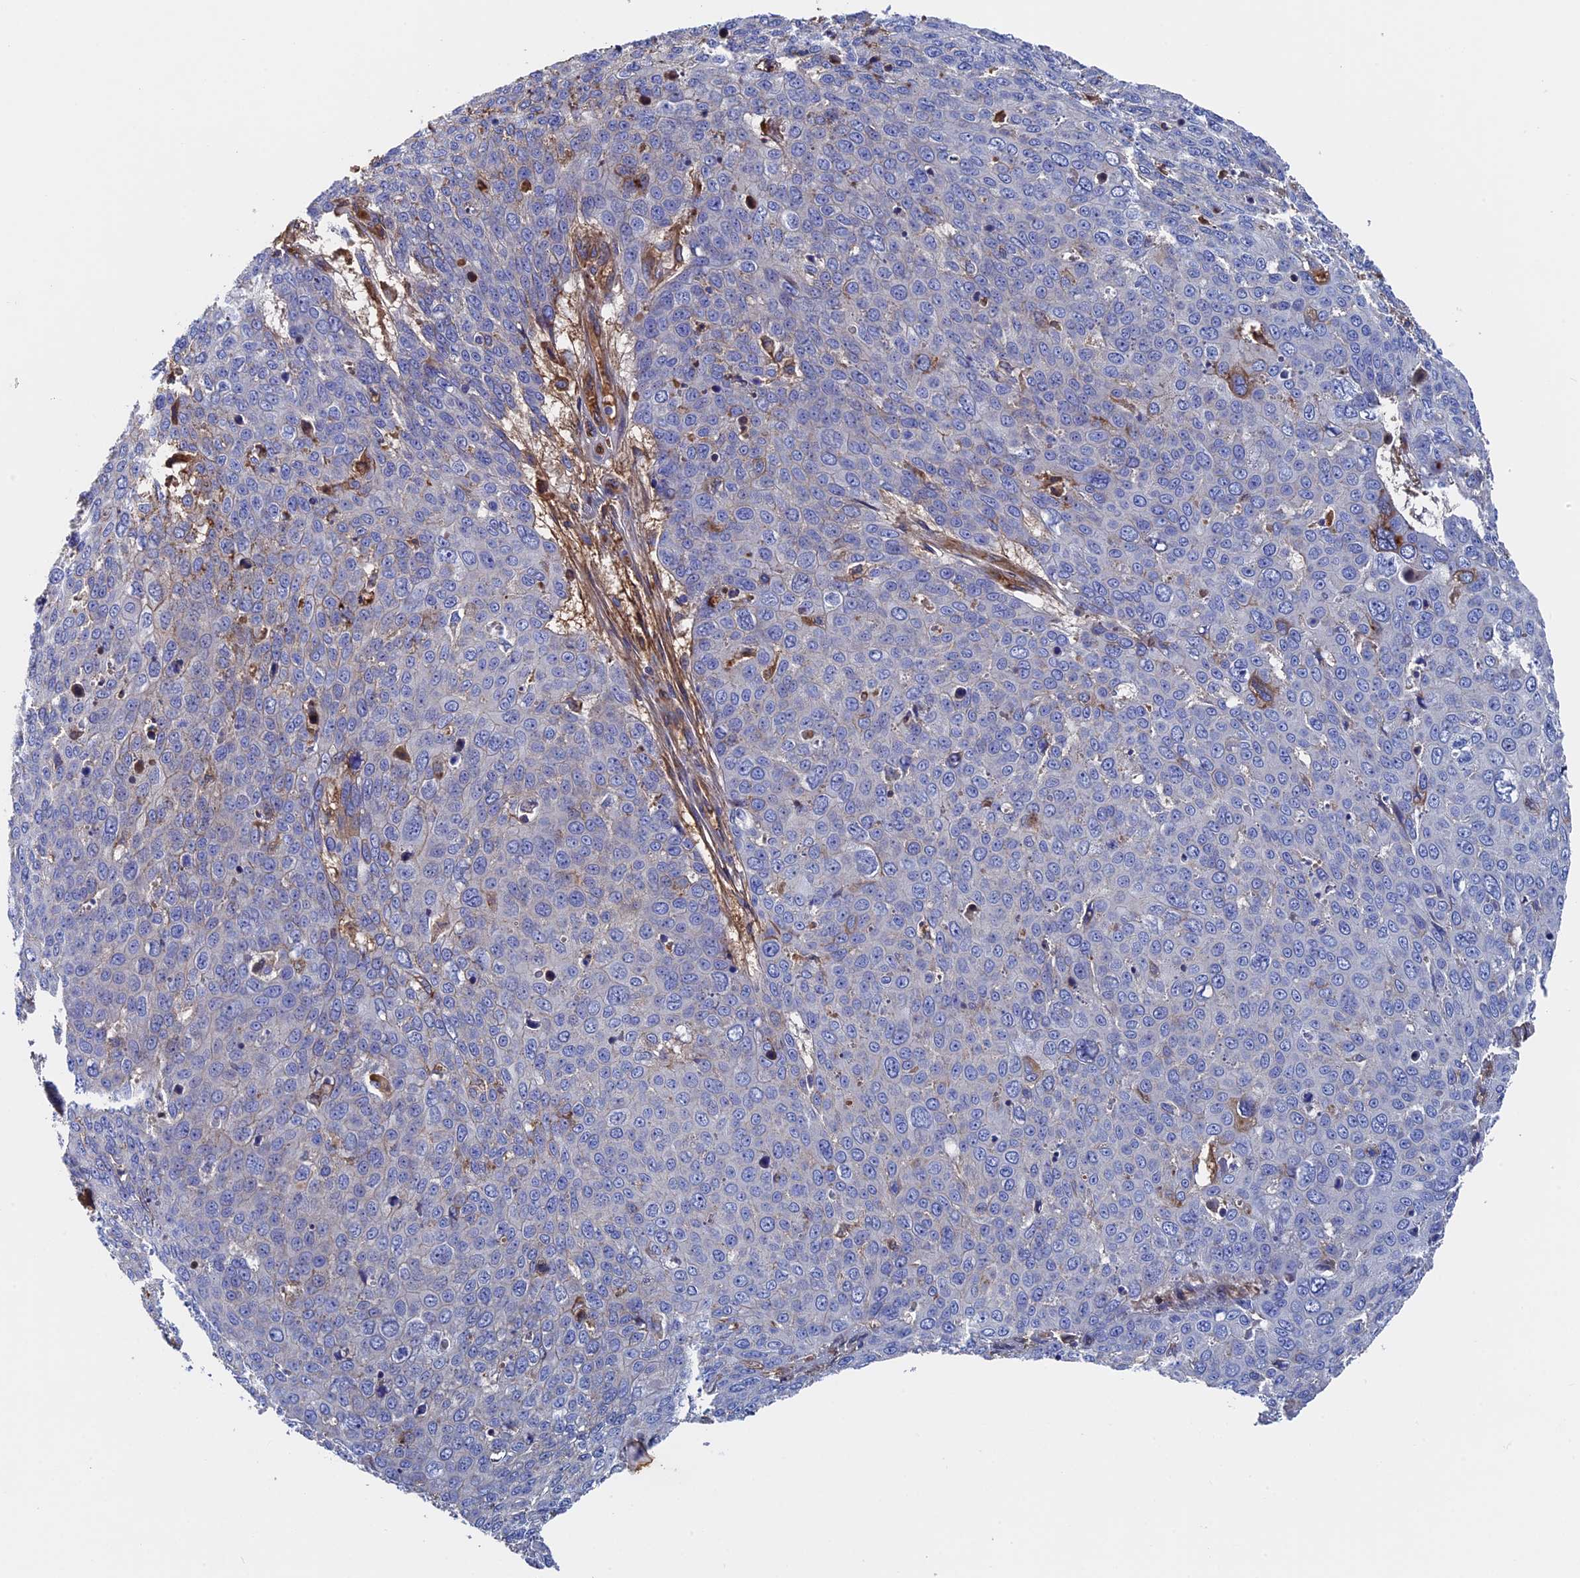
{"staining": {"intensity": "negative", "quantity": "none", "location": "none"}, "tissue": "skin cancer", "cell_type": "Tumor cells", "image_type": "cancer", "snomed": [{"axis": "morphology", "description": "Squamous cell carcinoma, NOS"}, {"axis": "topography", "description": "Skin"}], "caption": "Photomicrograph shows no significant protein positivity in tumor cells of squamous cell carcinoma (skin).", "gene": "RPUSD1", "patient": {"sex": "male", "age": 71}}